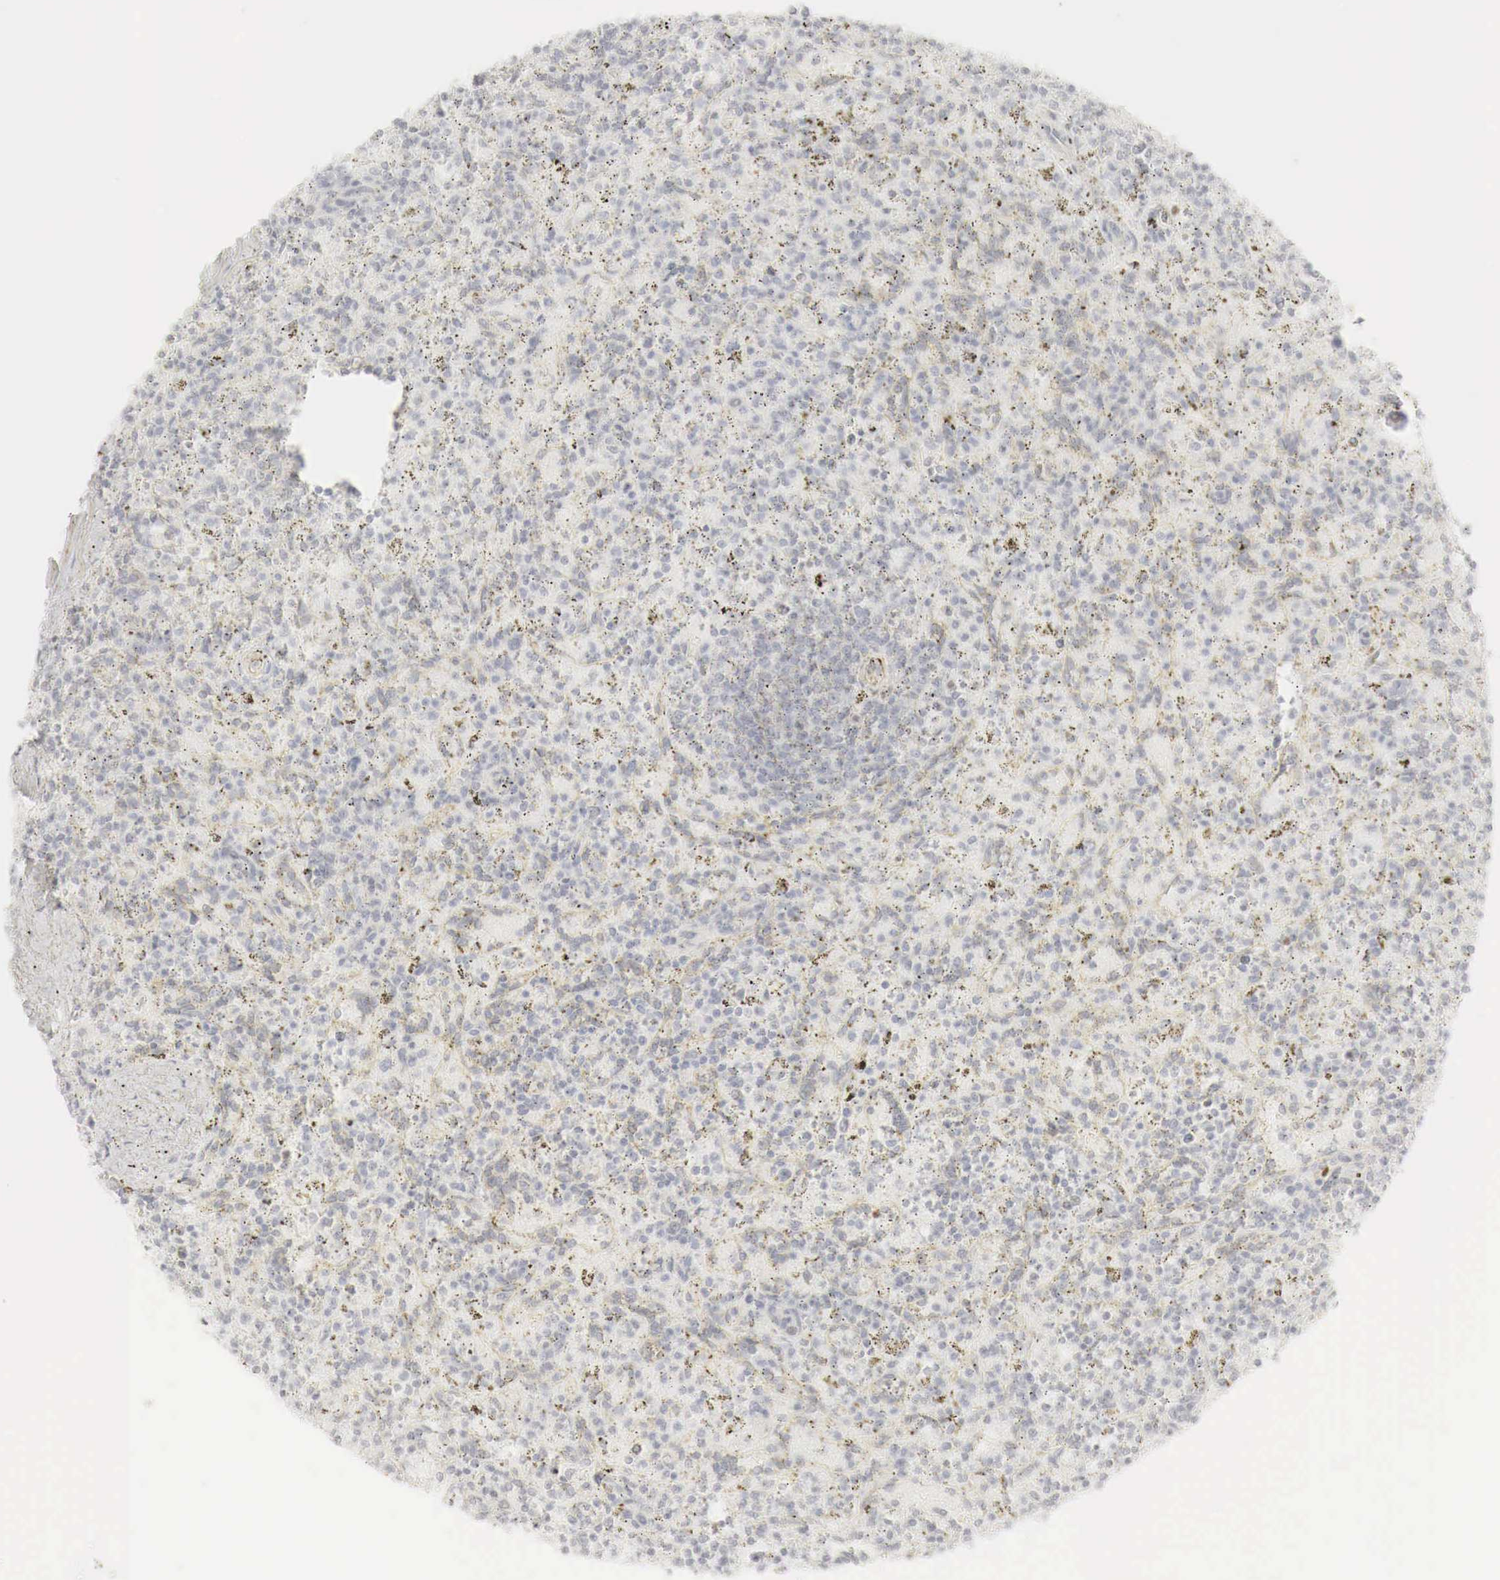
{"staining": {"intensity": "negative", "quantity": "none", "location": "none"}, "tissue": "spleen", "cell_type": "Cells in red pulp", "image_type": "normal", "snomed": [{"axis": "morphology", "description": "Normal tissue, NOS"}, {"axis": "topography", "description": "Spleen"}], "caption": "DAB (3,3'-diaminobenzidine) immunohistochemical staining of benign spleen exhibits no significant positivity in cells in red pulp.", "gene": "TP63", "patient": {"sex": "male", "age": 72}}